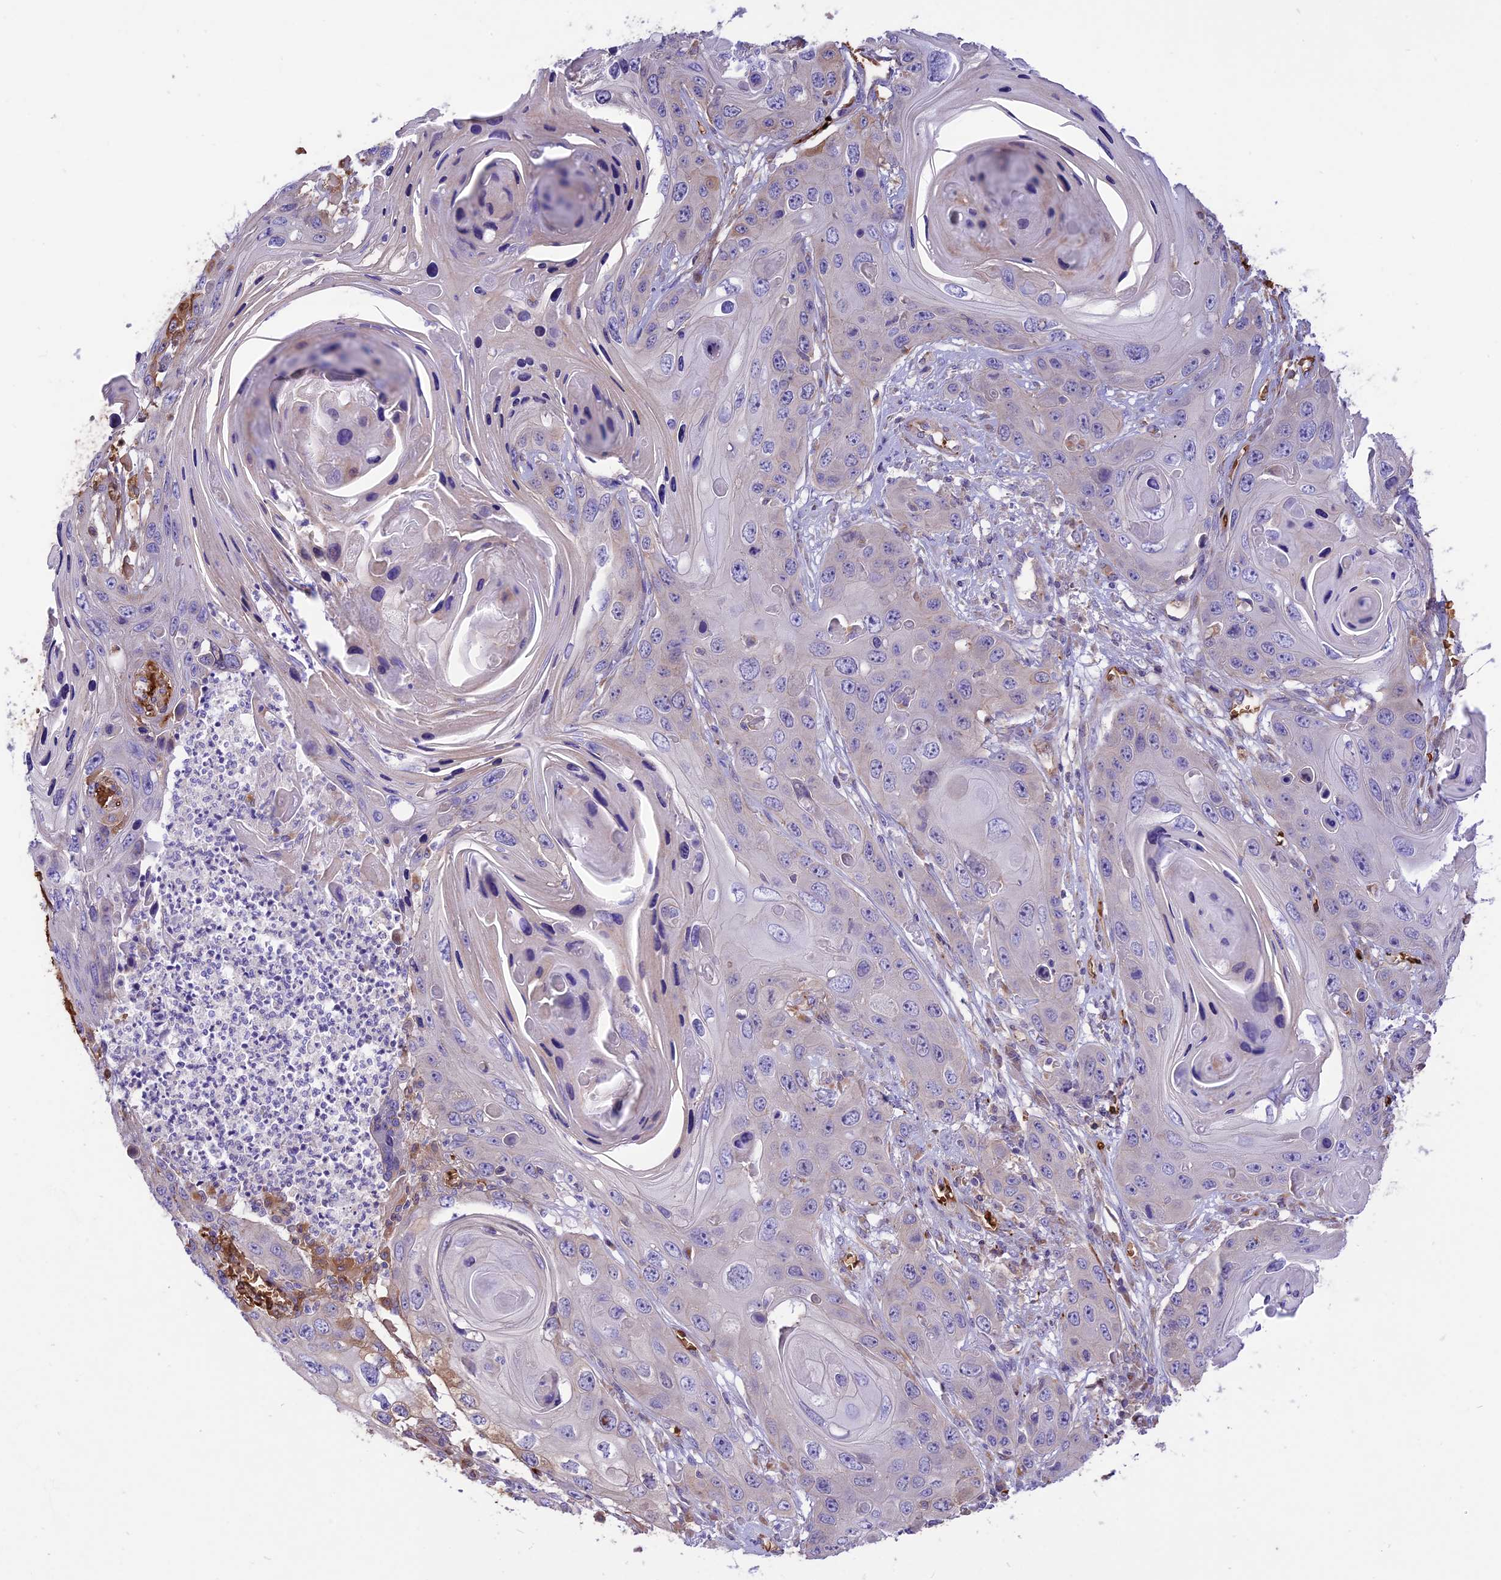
{"staining": {"intensity": "negative", "quantity": "none", "location": "none"}, "tissue": "skin cancer", "cell_type": "Tumor cells", "image_type": "cancer", "snomed": [{"axis": "morphology", "description": "Squamous cell carcinoma, NOS"}, {"axis": "topography", "description": "Skin"}], "caption": "Tumor cells are negative for brown protein staining in squamous cell carcinoma (skin).", "gene": "TTC4", "patient": {"sex": "male", "age": 55}}